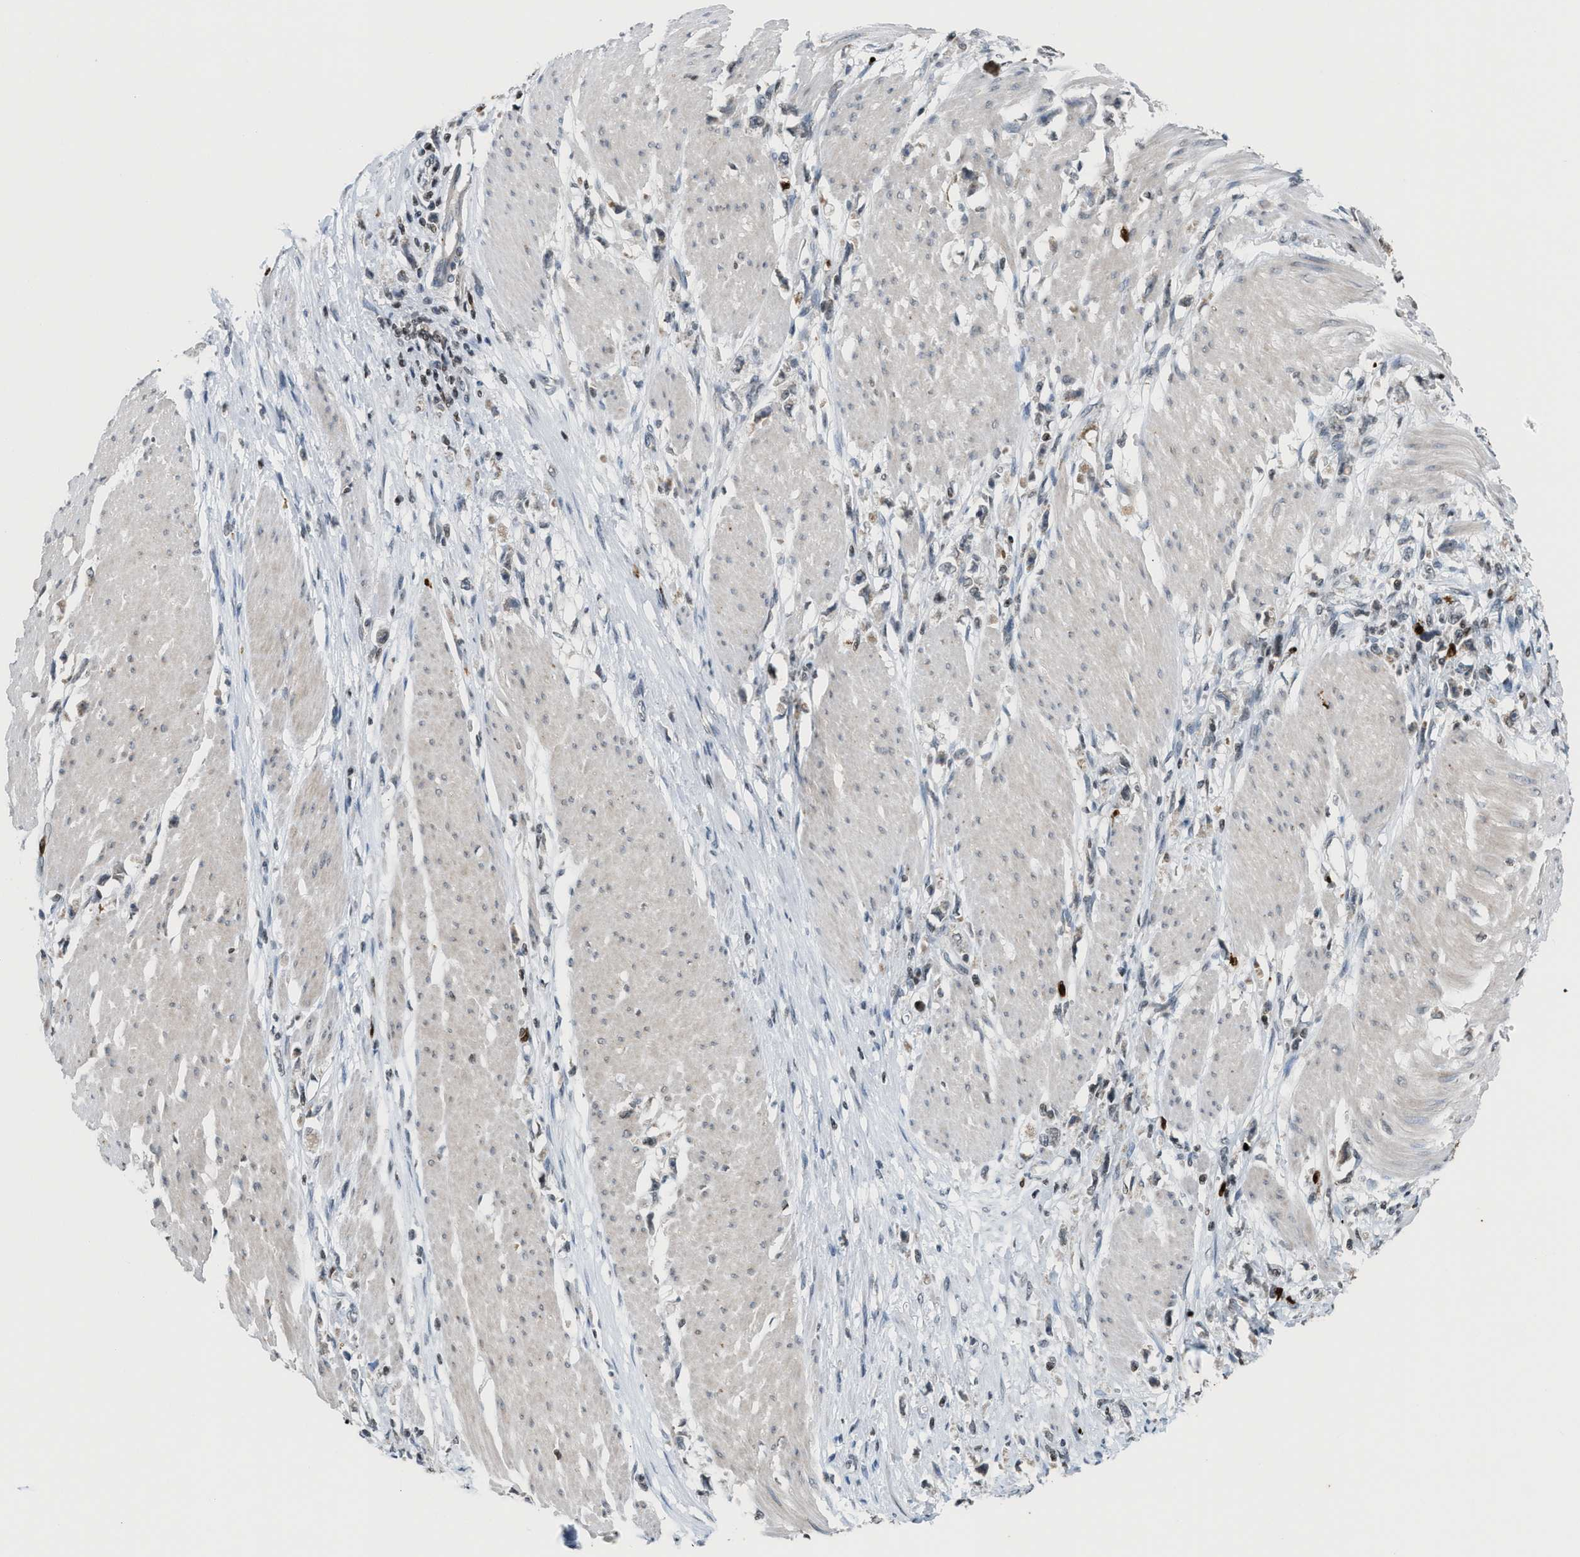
{"staining": {"intensity": "negative", "quantity": "none", "location": "none"}, "tissue": "stomach cancer", "cell_type": "Tumor cells", "image_type": "cancer", "snomed": [{"axis": "morphology", "description": "Adenocarcinoma, NOS"}, {"axis": "topography", "description": "Stomach"}], "caption": "Stomach cancer stained for a protein using IHC demonstrates no staining tumor cells.", "gene": "PRUNE2", "patient": {"sex": "female", "age": 59}}